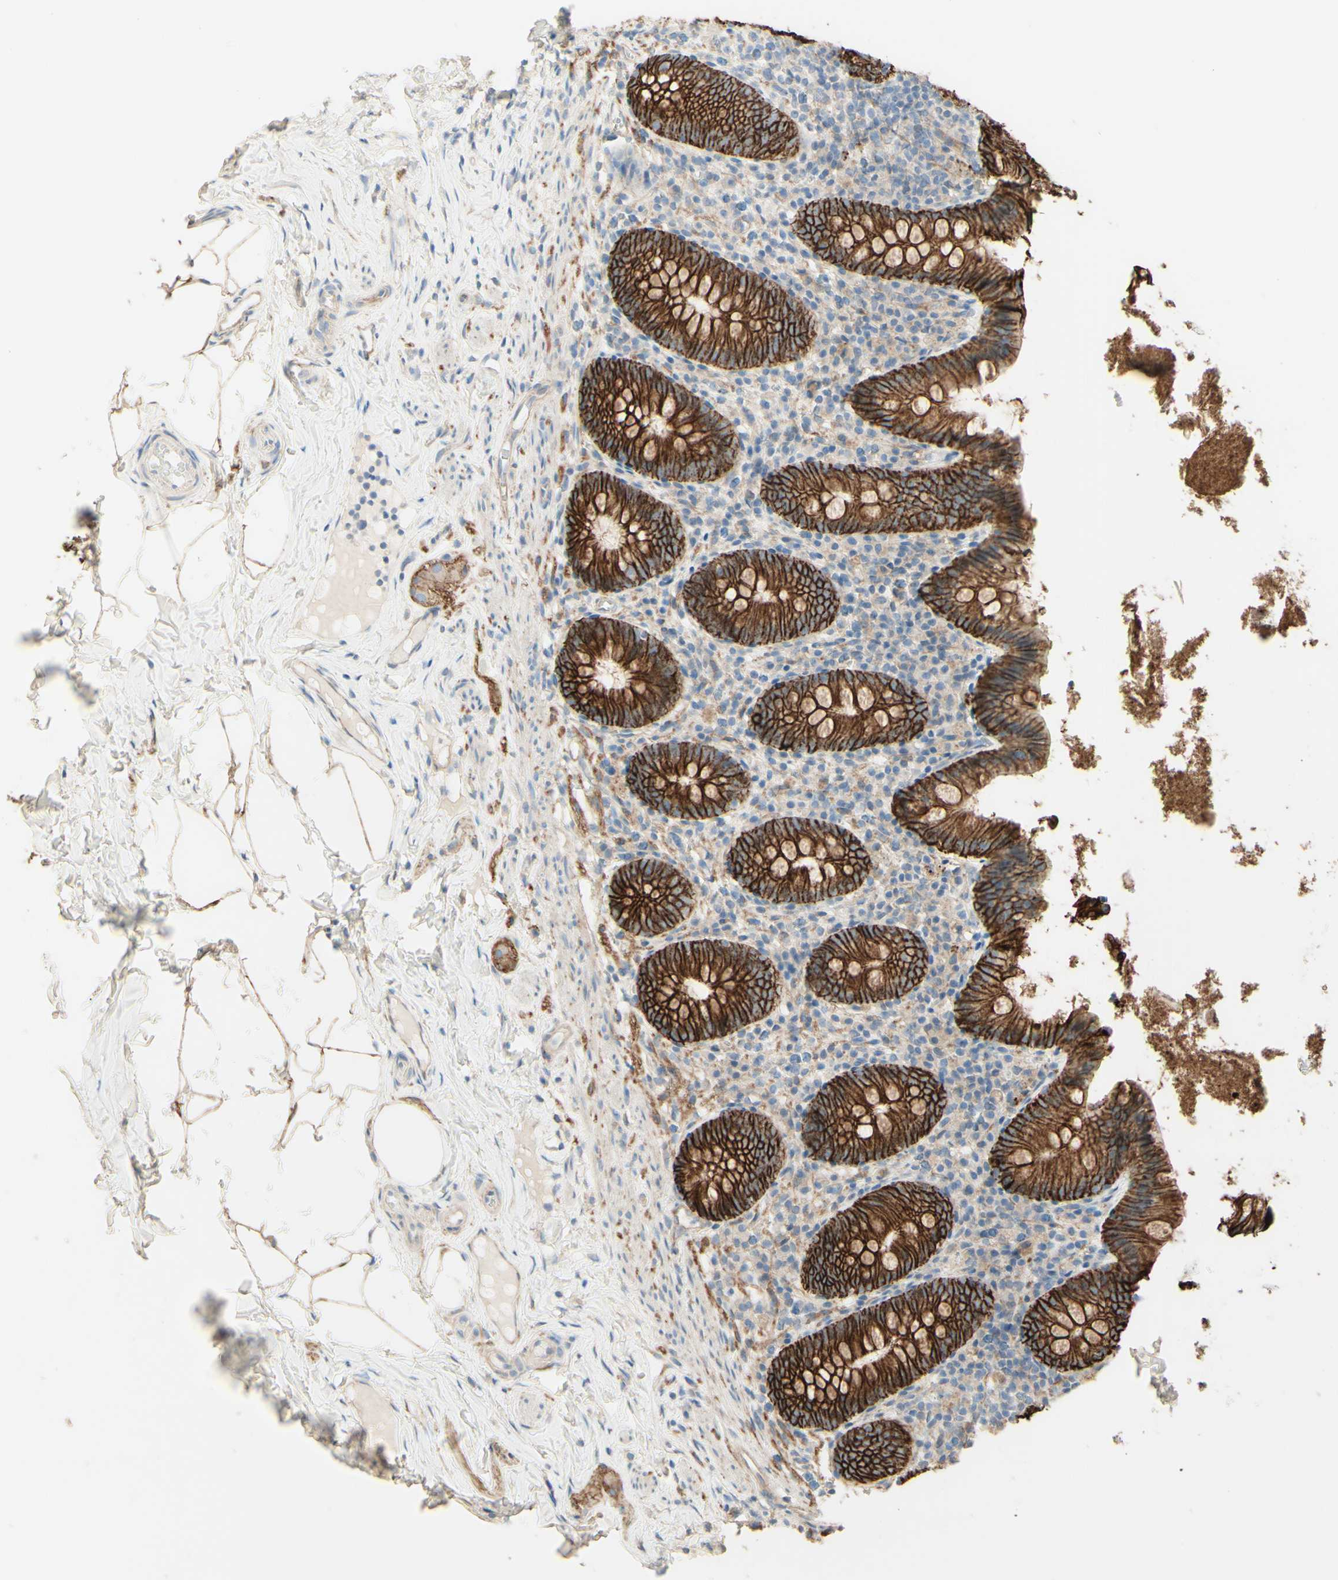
{"staining": {"intensity": "strong", "quantity": ">75%", "location": "cytoplasmic/membranous"}, "tissue": "appendix", "cell_type": "Glandular cells", "image_type": "normal", "snomed": [{"axis": "morphology", "description": "Normal tissue, NOS"}, {"axis": "topography", "description": "Appendix"}], "caption": "Immunohistochemistry (IHC) histopathology image of benign human appendix stained for a protein (brown), which reveals high levels of strong cytoplasmic/membranous expression in approximately >75% of glandular cells.", "gene": "RNF149", "patient": {"sex": "male", "age": 52}}